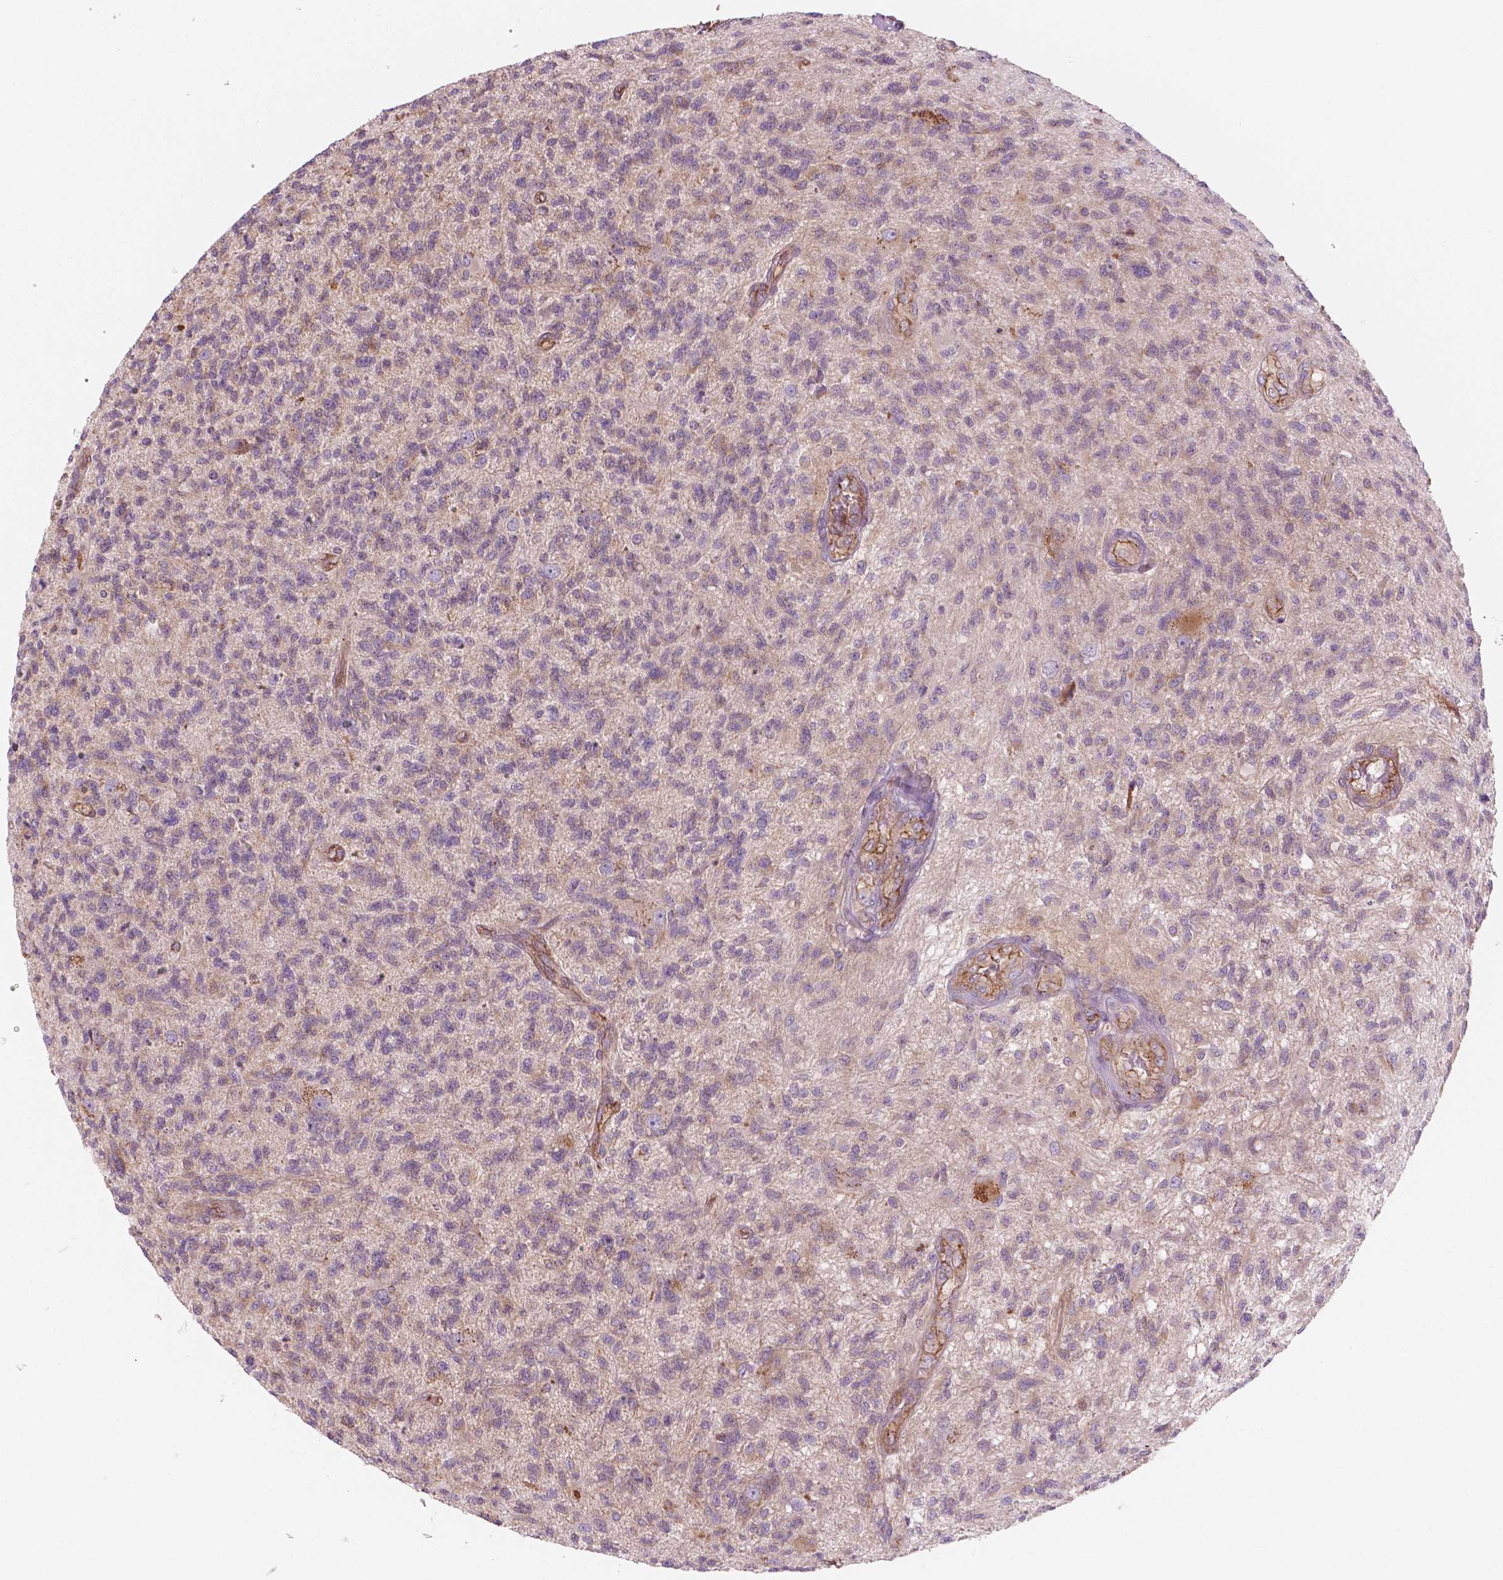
{"staining": {"intensity": "negative", "quantity": "none", "location": "none"}, "tissue": "glioma", "cell_type": "Tumor cells", "image_type": "cancer", "snomed": [{"axis": "morphology", "description": "Glioma, malignant, High grade"}, {"axis": "topography", "description": "Brain"}], "caption": "Immunohistochemistry of human malignant high-grade glioma displays no positivity in tumor cells.", "gene": "SURF4", "patient": {"sex": "male", "age": 56}}